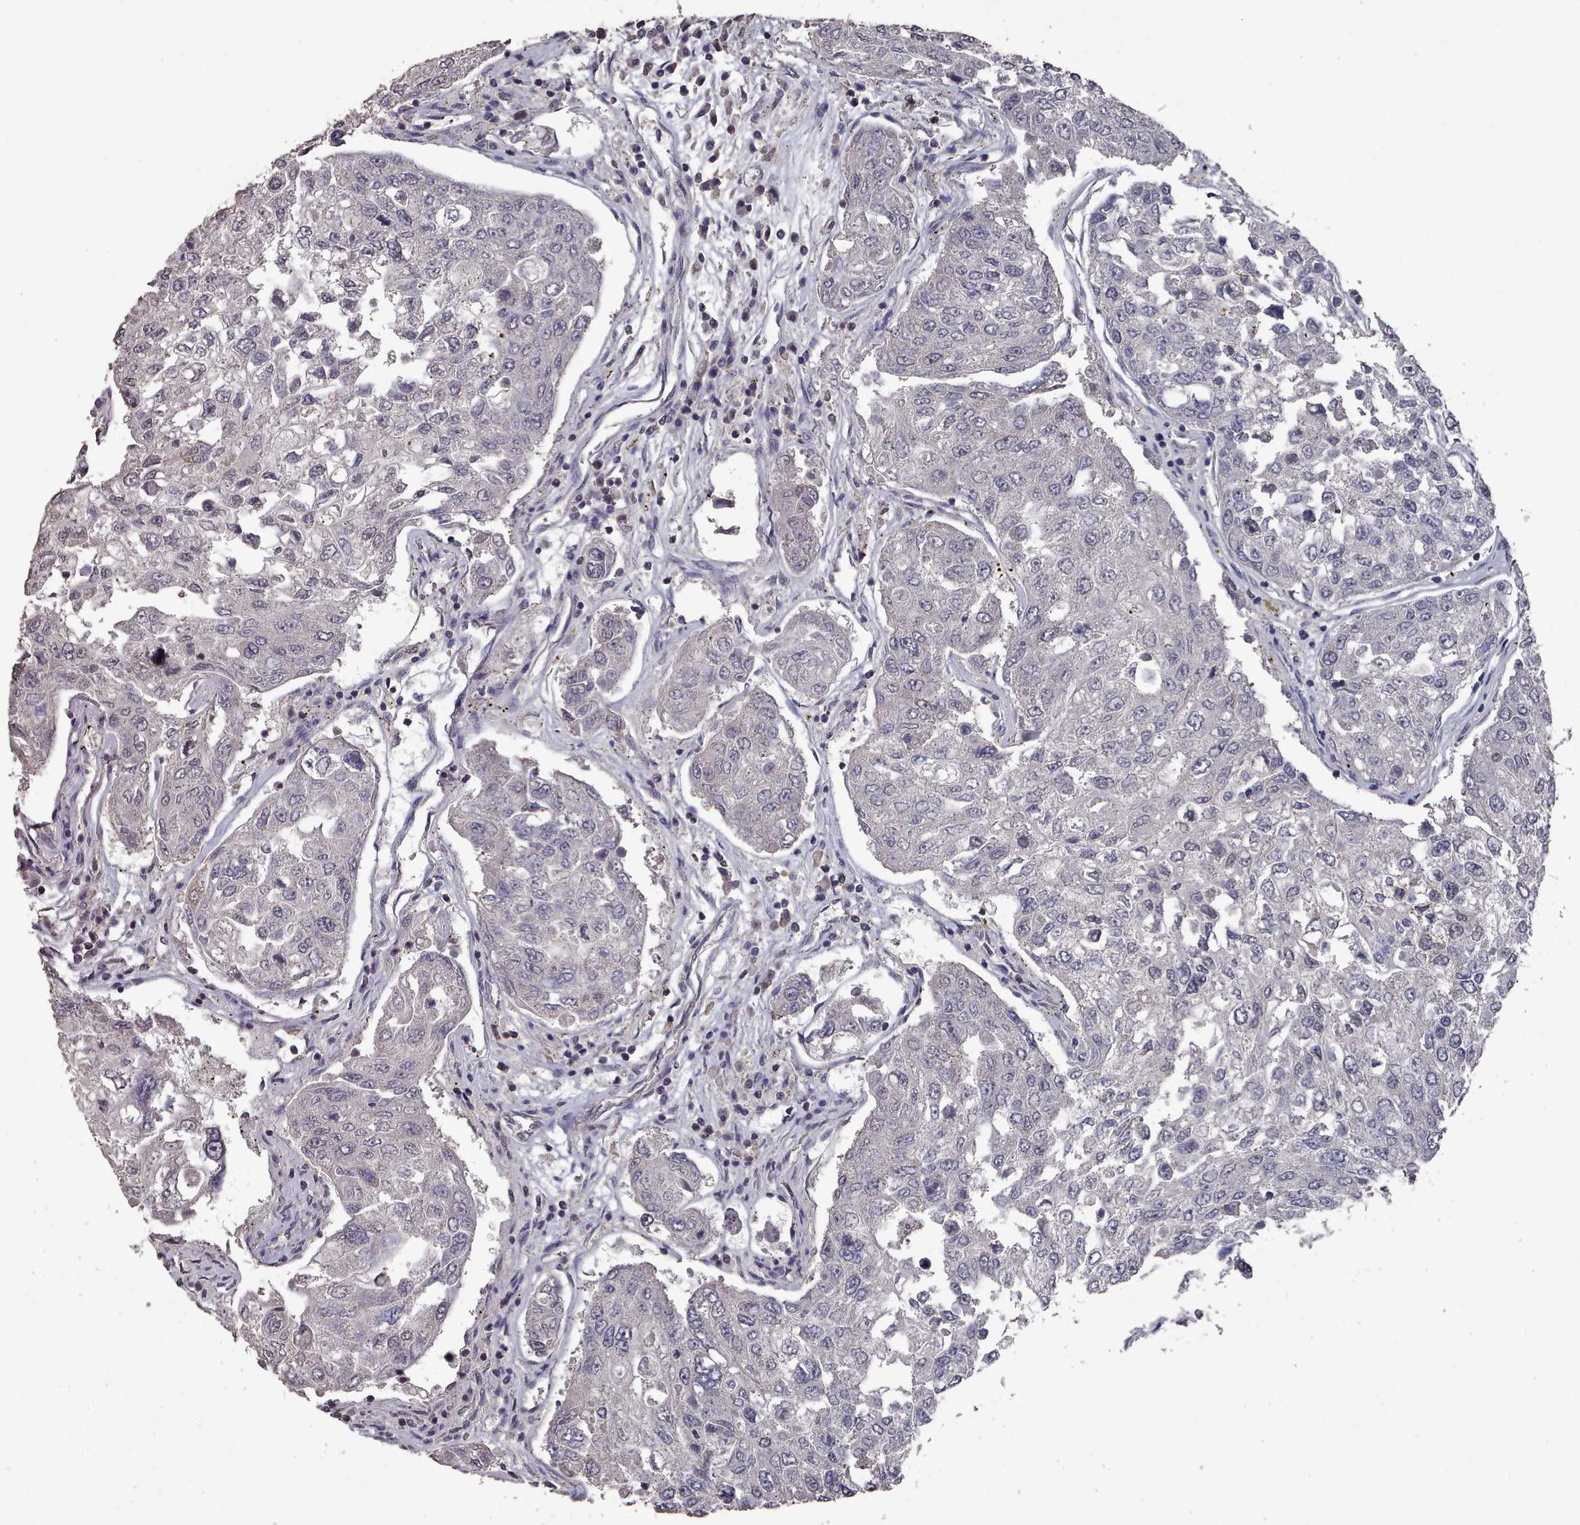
{"staining": {"intensity": "negative", "quantity": "none", "location": "none"}, "tissue": "urothelial cancer", "cell_type": "Tumor cells", "image_type": "cancer", "snomed": [{"axis": "morphology", "description": "Urothelial carcinoma, High grade"}, {"axis": "topography", "description": "Lymph node"}, {"axis": "topography", "description": "Urinary bladder"}], "caption": "Immunohistochemistry (IHC) micrograph of urothelial cancer stained for a protein (brown), which reveals no staining in tumor cells. Nuclei are stained in blue.", "gene": "PNRC2", "patient": {"sex": "male", "age": 51}}